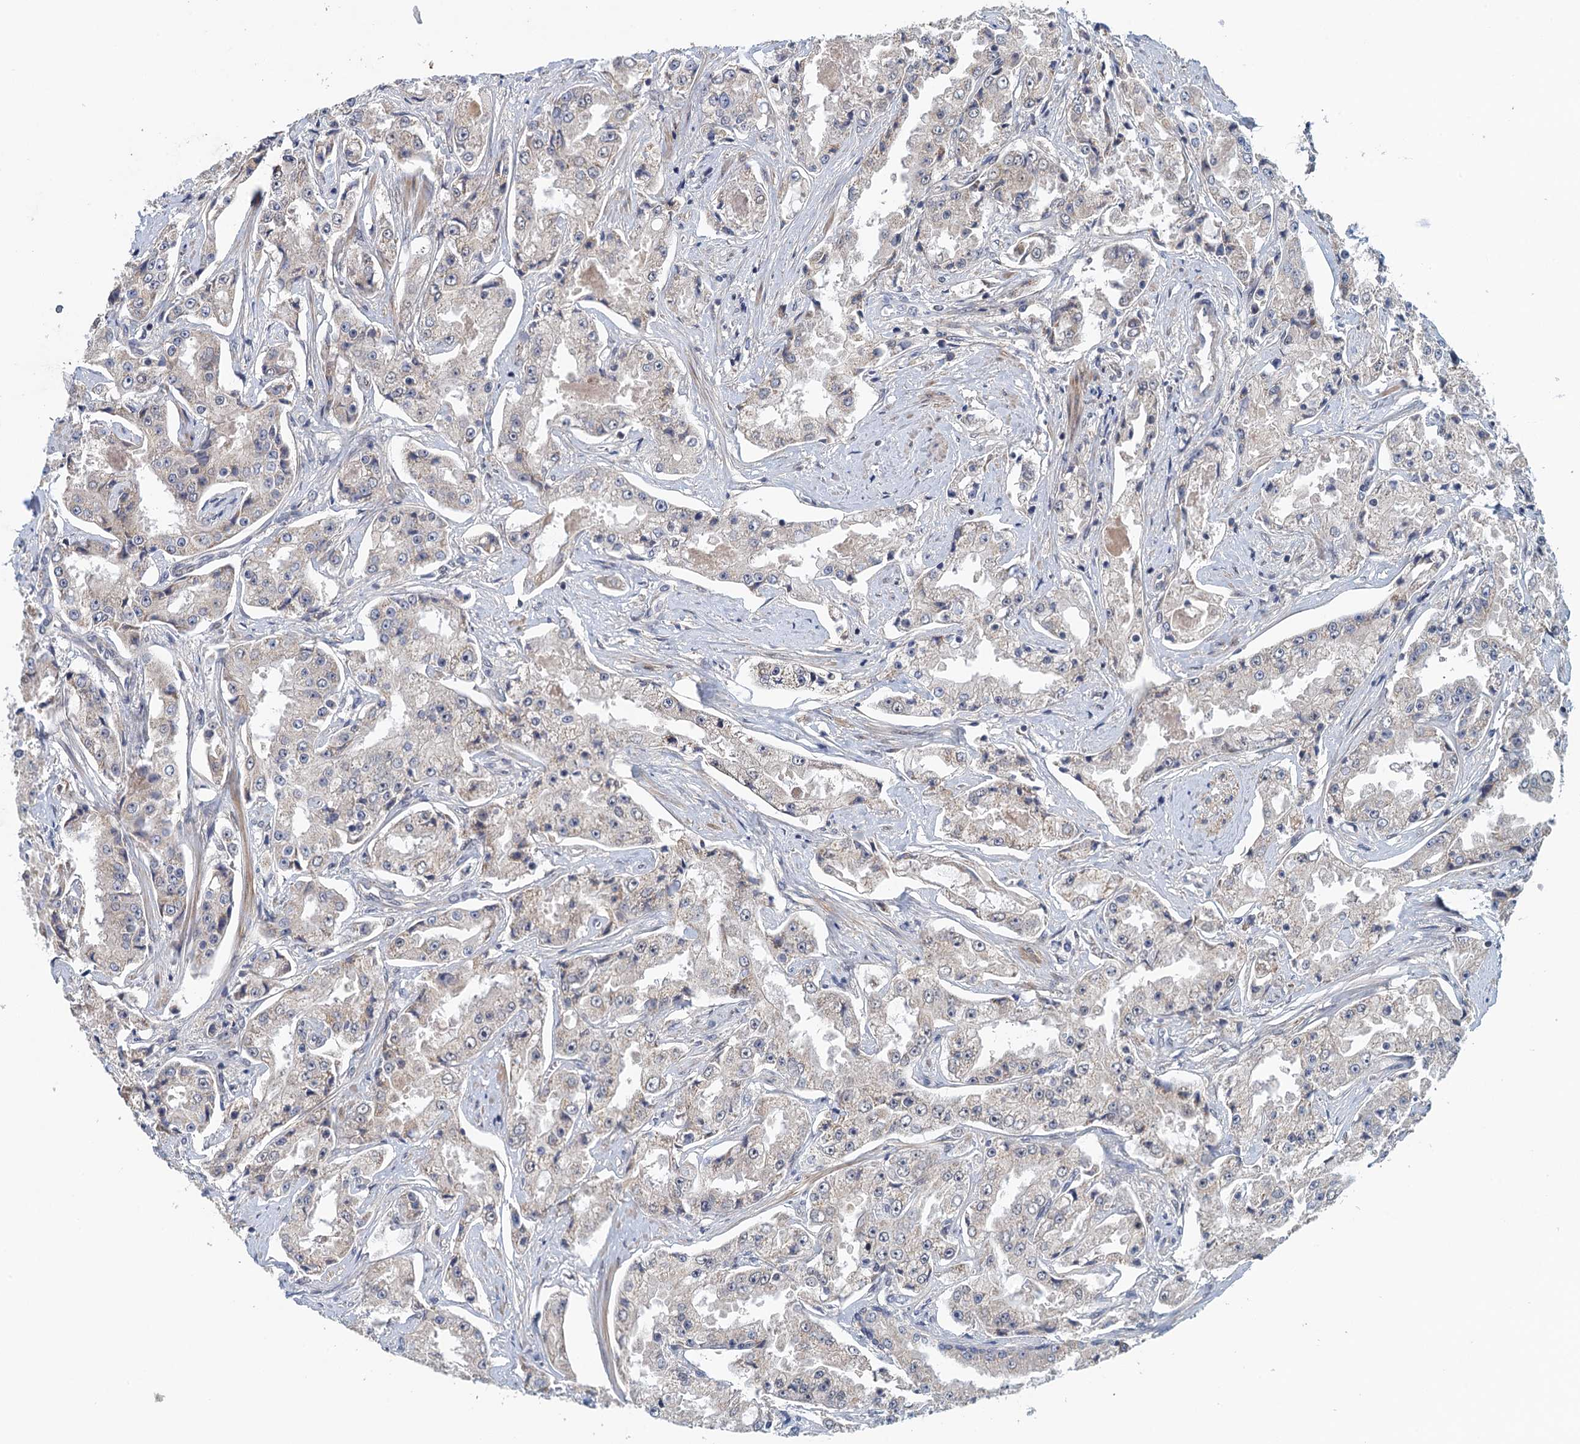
{"staining": {"intensity": "weak", "quantity": "<25%", "location": "cytoplasmic/membranous"}, "tissue": "prostate cancer", "cell_type": "Tumor cells", "image_type": "cancer", "snomed": [{"axis": "morphology", "description": "Adenocarcinoma, High grade"}, {"axis": "topography", "description": "Prostate"}], "caption": "DAB immunohistochemical staining of human prostate cancer shows no significant expression in tumor cells.", "gene": "MDM1", "patient": {"sex": "male", "age": 73}}